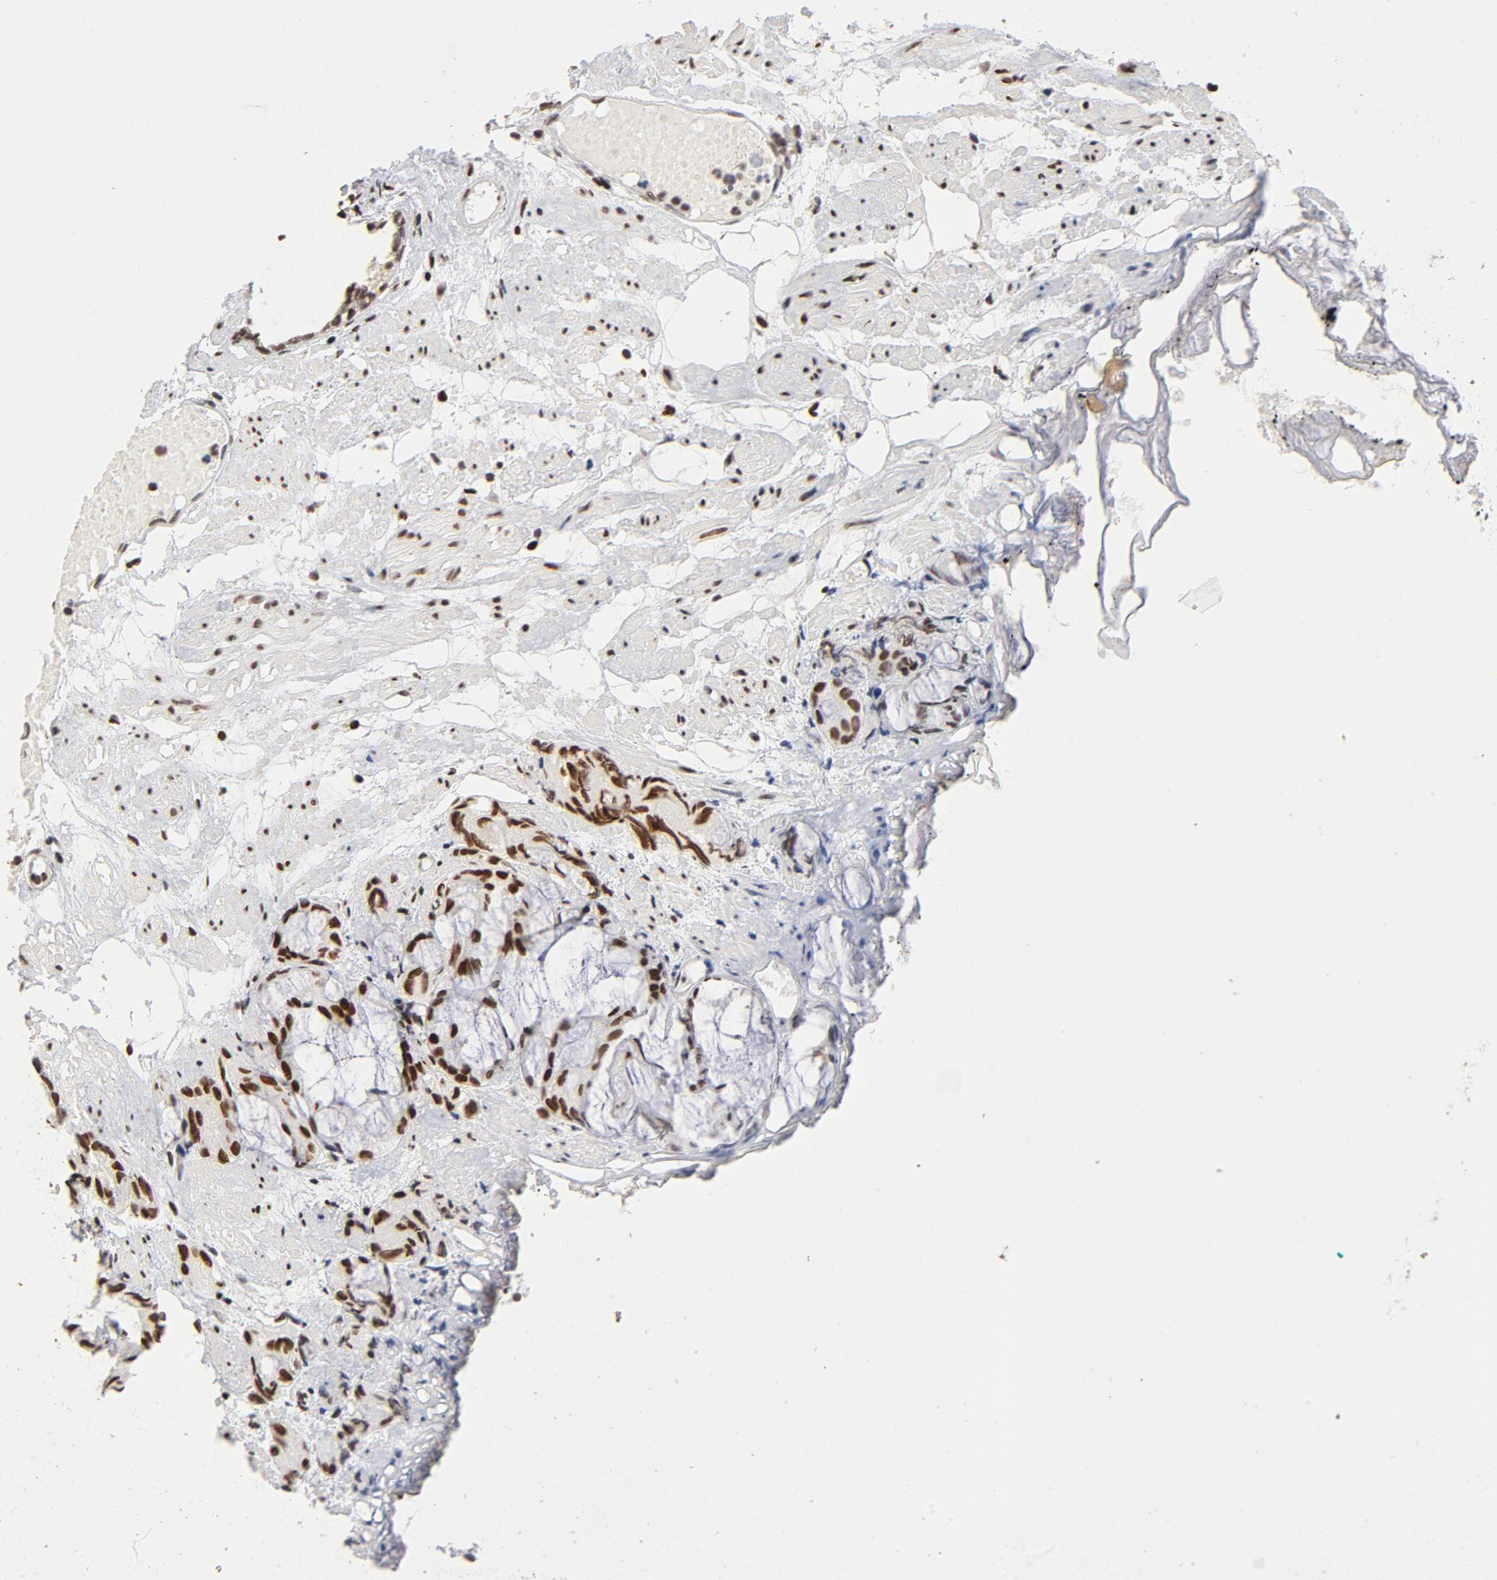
{"staining": {"intensity": "strong", "quantity": ">75%", "location": "nuclear"}, "tissue": "prostate cancer", "cell_type": "Tumor cells", "image_type": "cancer", "snomed": [{"axis": "morphology", "description": "Adenocarcinoma, High grade"}, {"axis": "topography", "description": "Prostate"}], "caption": "Protein staining by IHC shows strong nuclear positivity in approximately >75% of tumor cells in prostate high-grade adenocarcinoma. The protein is shown in brown color, while the nuclei are stained blue.", "gene": "TP53BP1", "patient": {"sex": "male", "age": 85}}